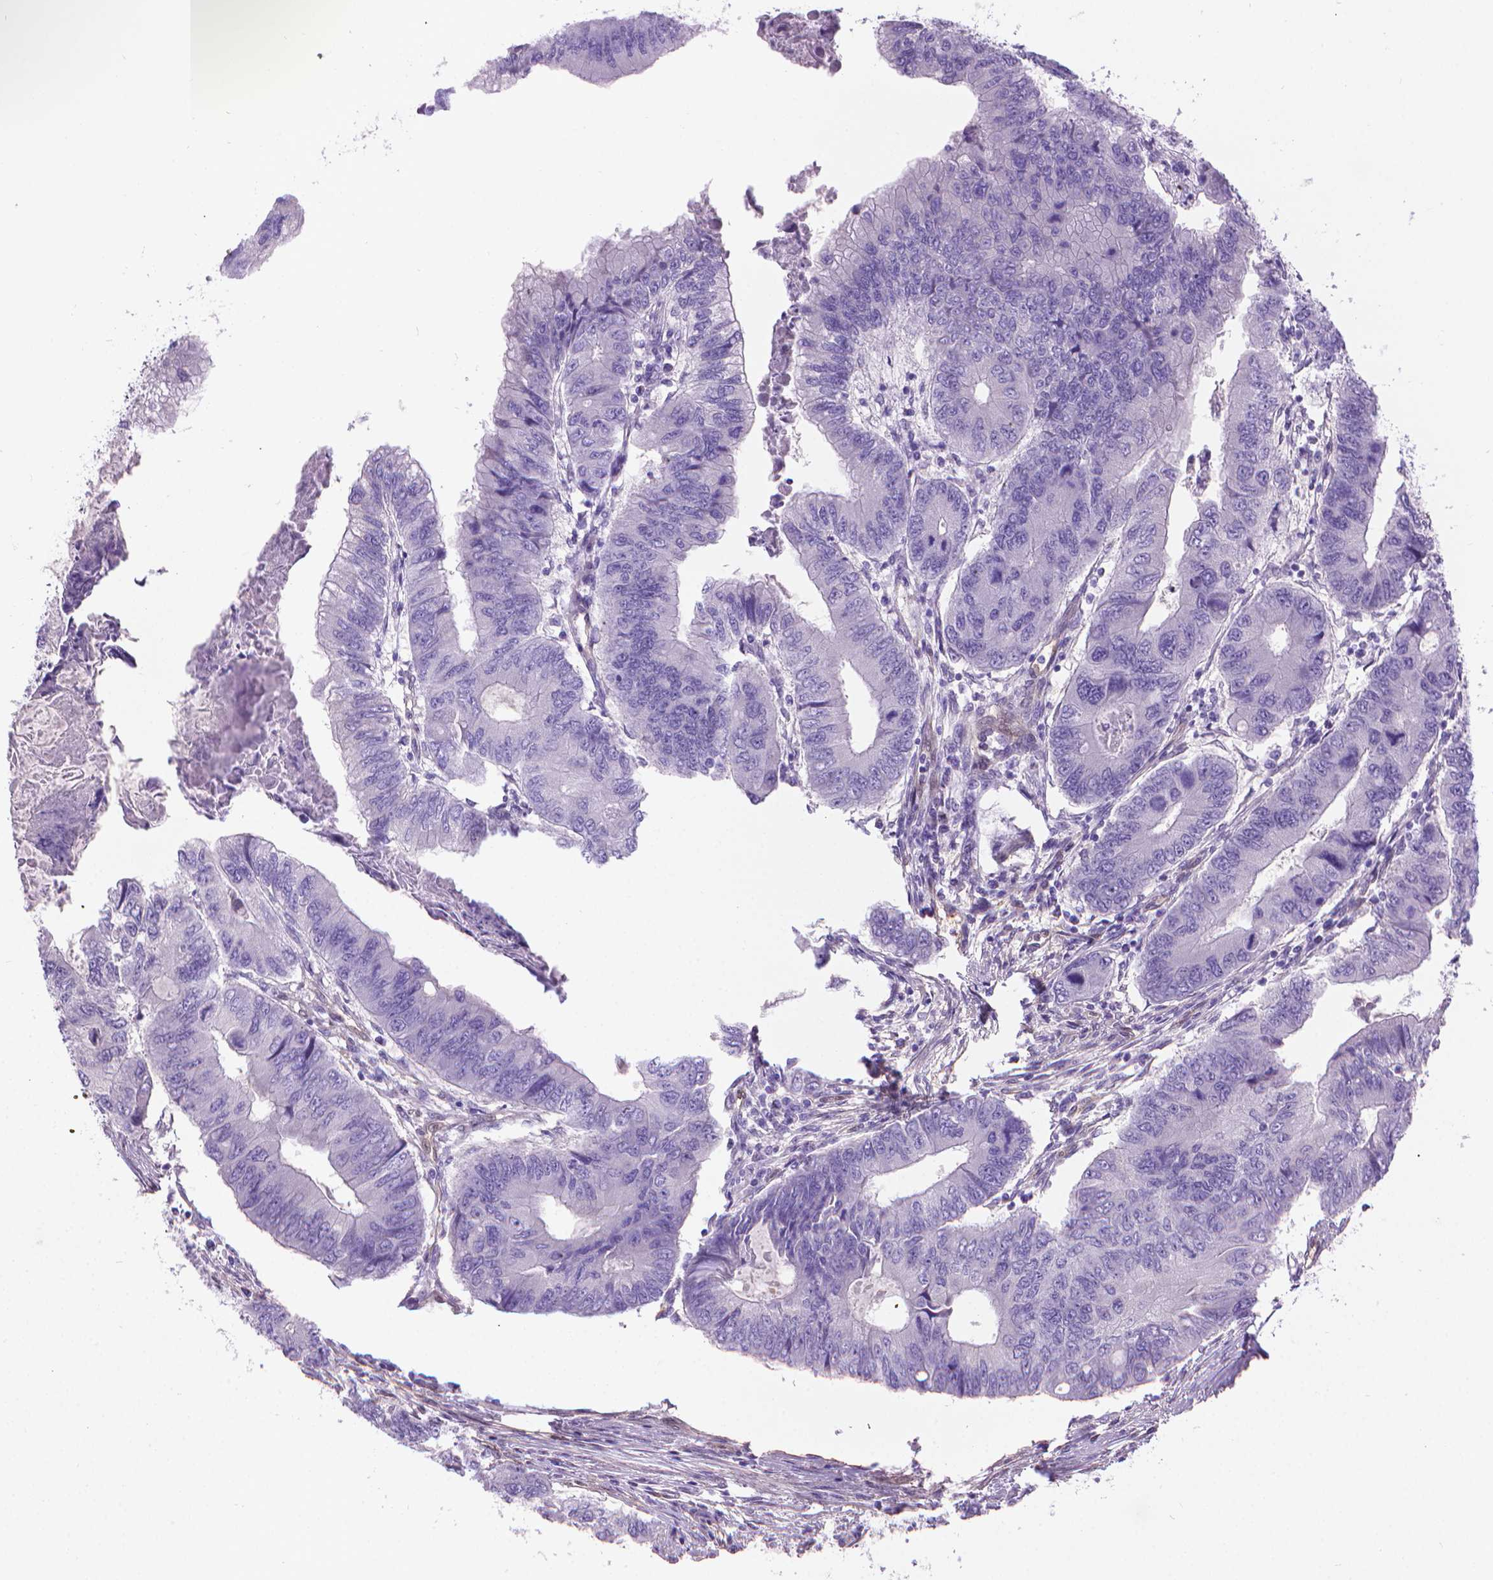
{"staining": {"intensity": "negative", "quantity": "none", "location": "none"}, "tissue": "colorectal cancer", "cell_type": "Tumor cells", "image_type": "cancer", "snomed": [{"axis": "morphology", "description": "Adenocarcinoma, NOS"}, {"axis": "topography", "description": "Colon"}], "caption": "Immunohistochemical staining of colorectal cancer (adenocarcinoma) exhibits no significant positivity in tumor cells.", "gene": "CLIC4", "patient": {"sex": "male", "age": 53}}